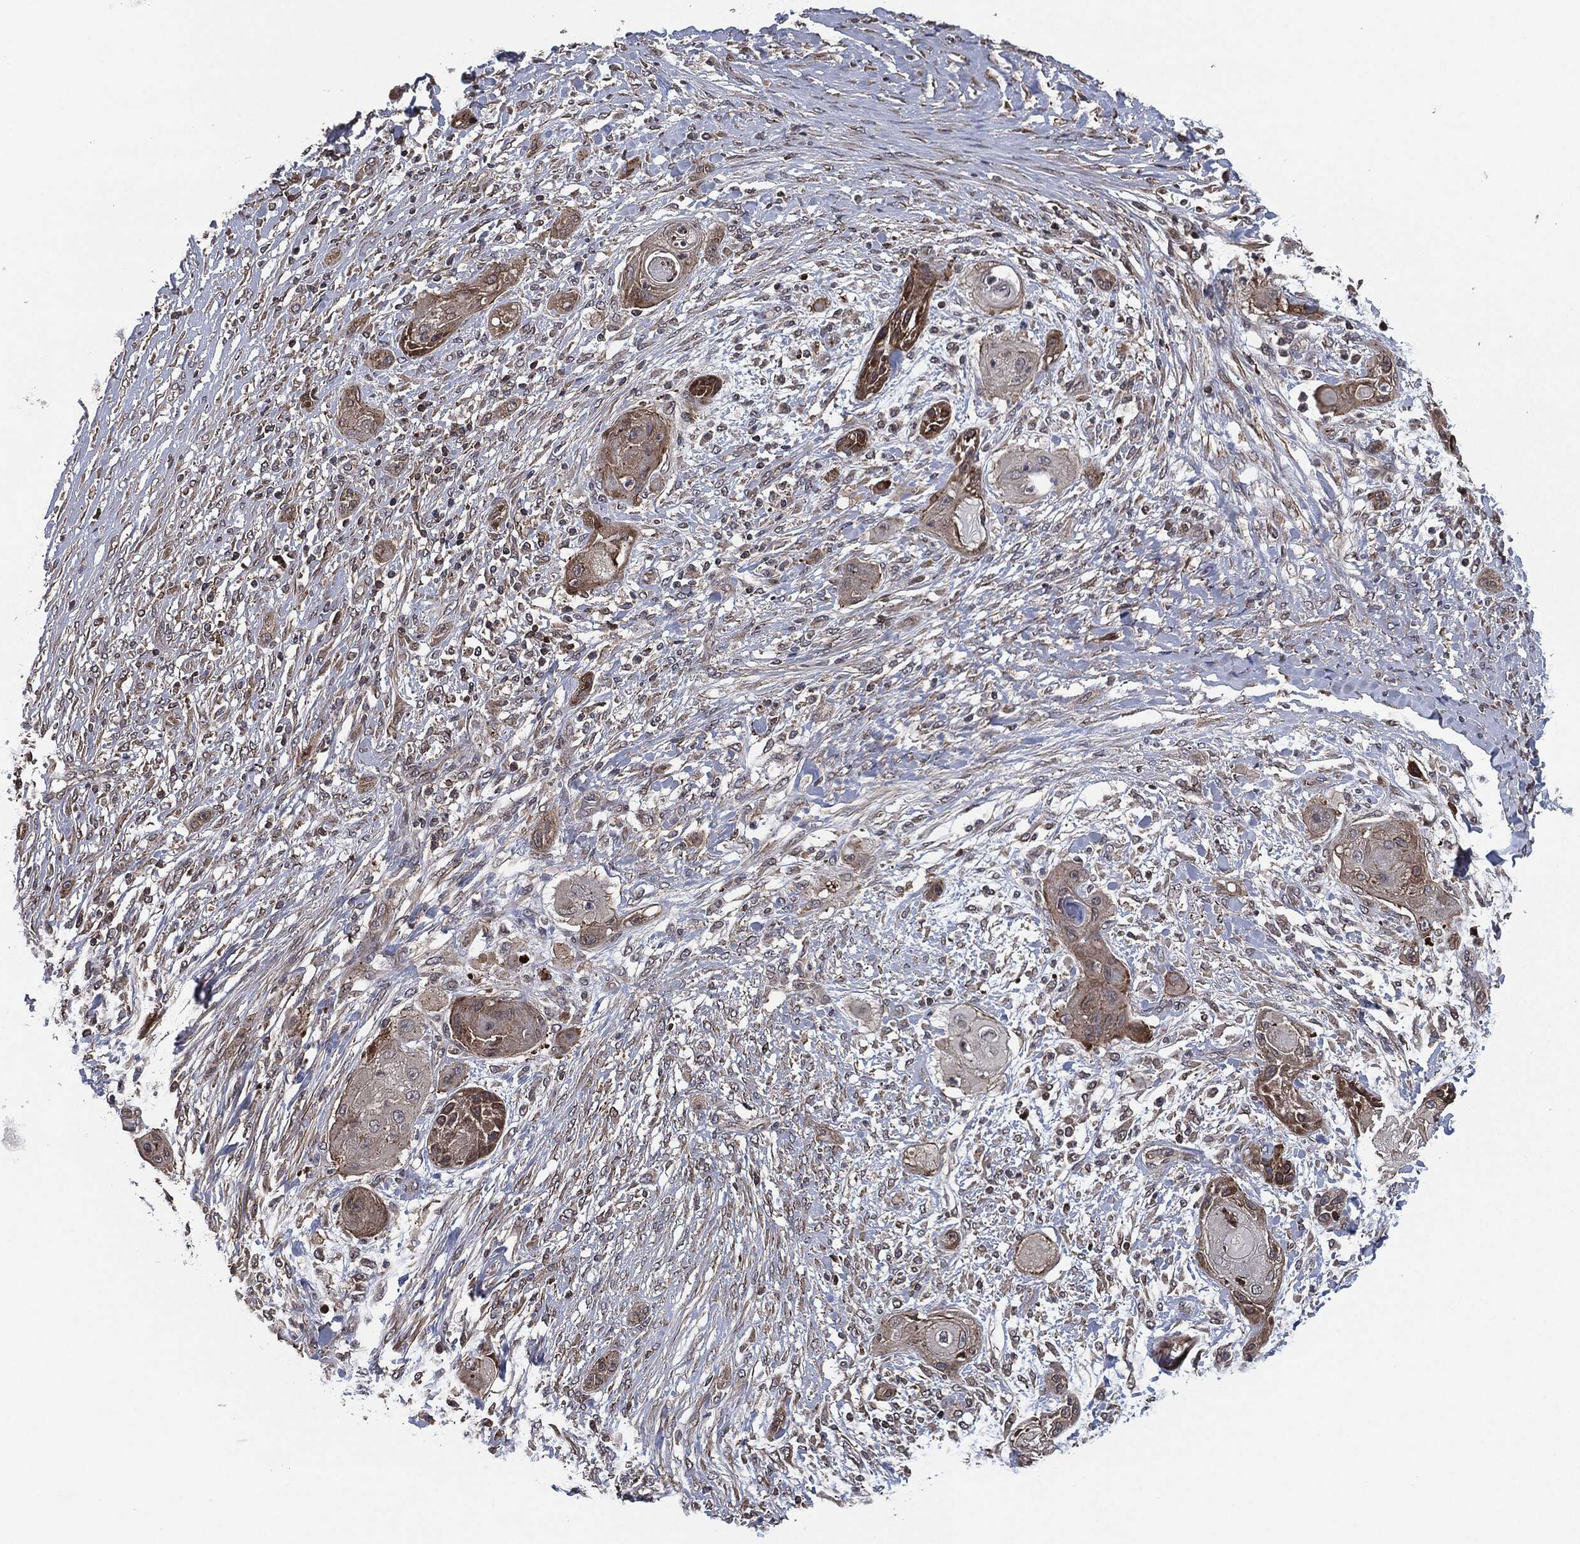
{"staining": {"intensity": "moderate", "quantity": "25%-75%", "location": "cytoplasmic/membranous"}, "tissue": "skin cancer", "cell_type": "Tumor cells", "image_type": "cancer", "snomed": [{"axis": "morphology", "description": "Squamous cell carcinoma, NOS"}, {"axis": "topography", "description": "Skin"}], "caption": "Immunohistochemical staining of skin cancer displays medium levels of moderate cytoplasmic/membranous protein positivity in about 25%-75% of tumor cells.", "gene": "UBR1", "patient": {"sex": "male", "age": 62}}